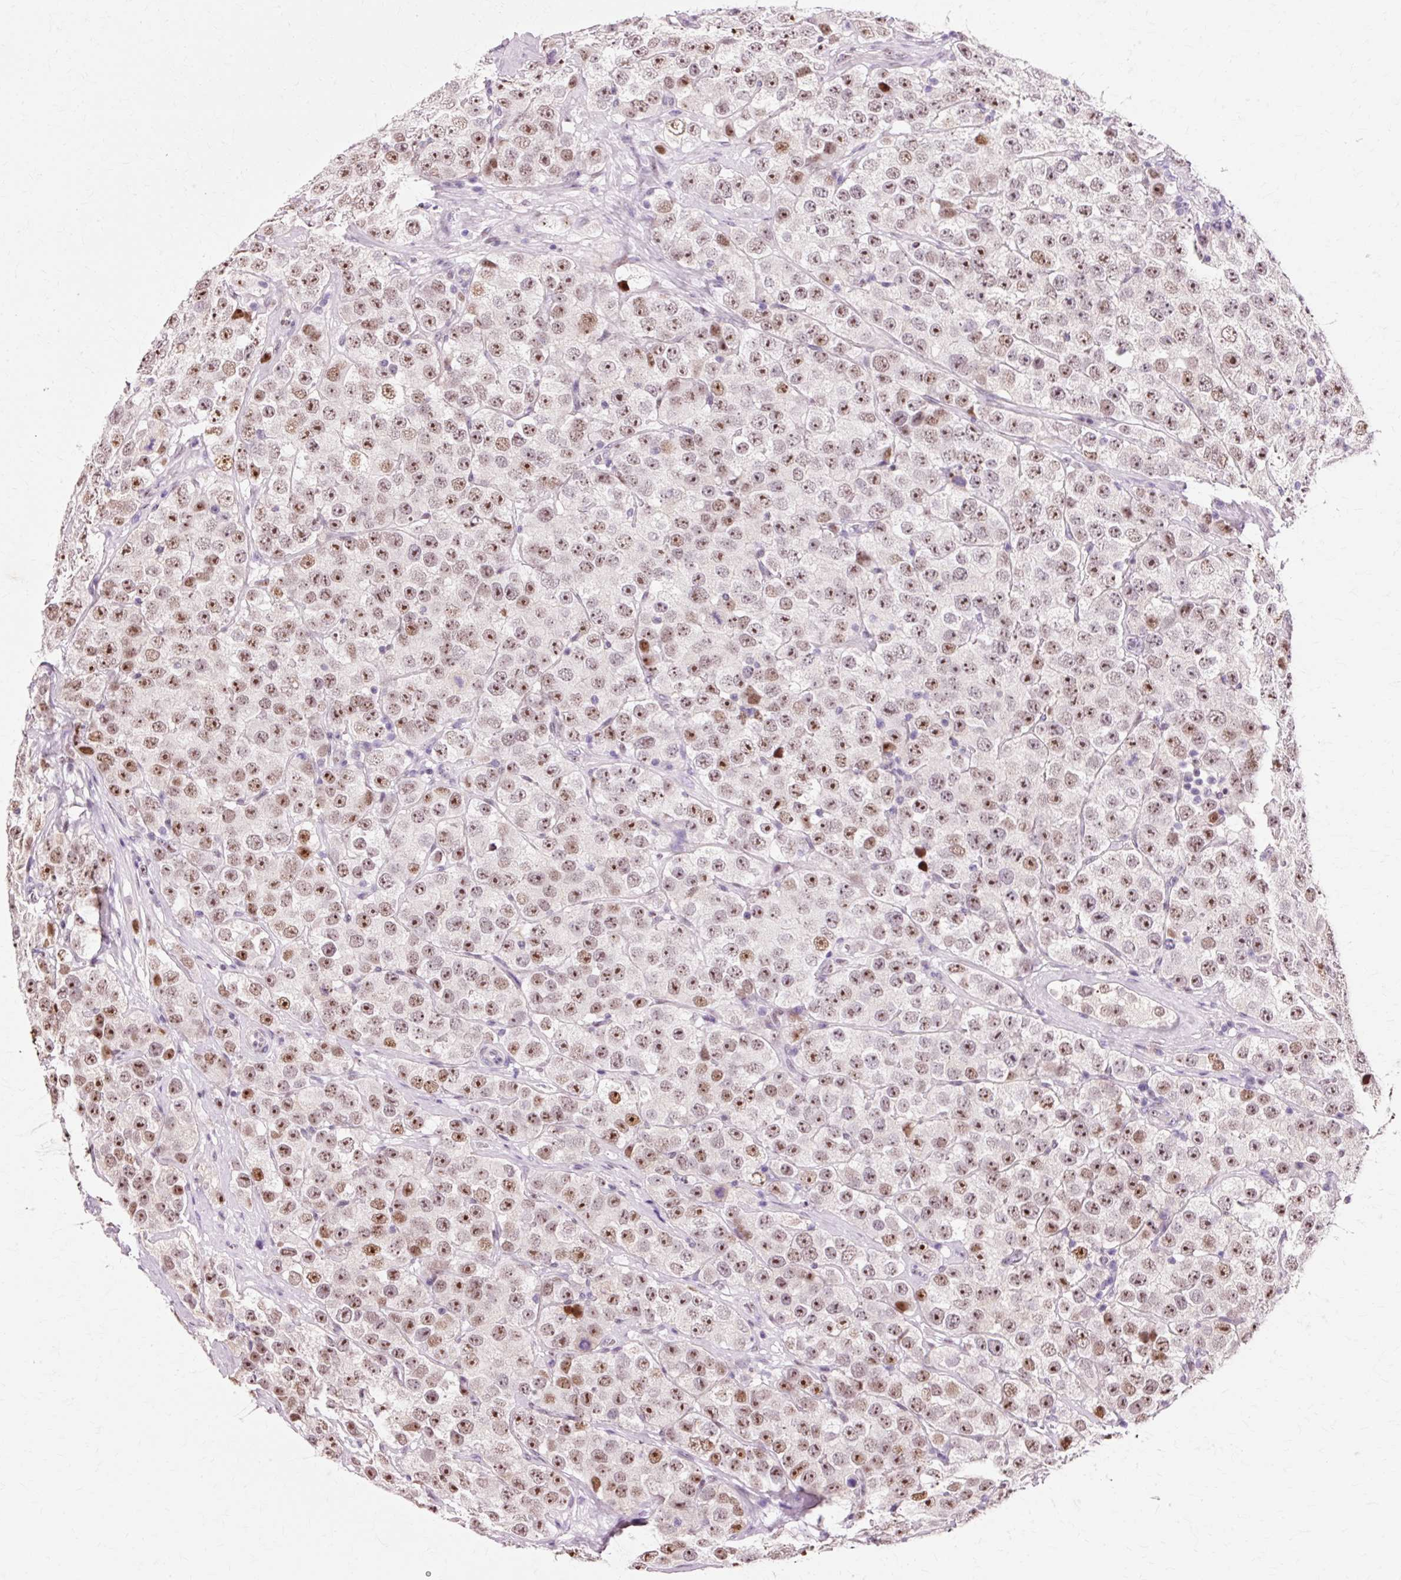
{"staining": {"intensity": "strong", "quantity": ">75%", "location": "nuclear"}, "tissue": "testis cancer", "cell_type": "Tumor cells", "image_type": "cancer", "snomed": [{"axis": "morphology", "description": "Seminoma, NOS"}, {"axis": "topography", "description": "Testis"}], "caption": "This image exhibits testis cancer (seminoma) stained with IHC to label a protein in brown. The nuclear of tumor cells show strong positivity for the protein. Nuclei are counter-stained blue.", "gene": "MACROD2", "patient": {"sex": "male", "age": 28}}